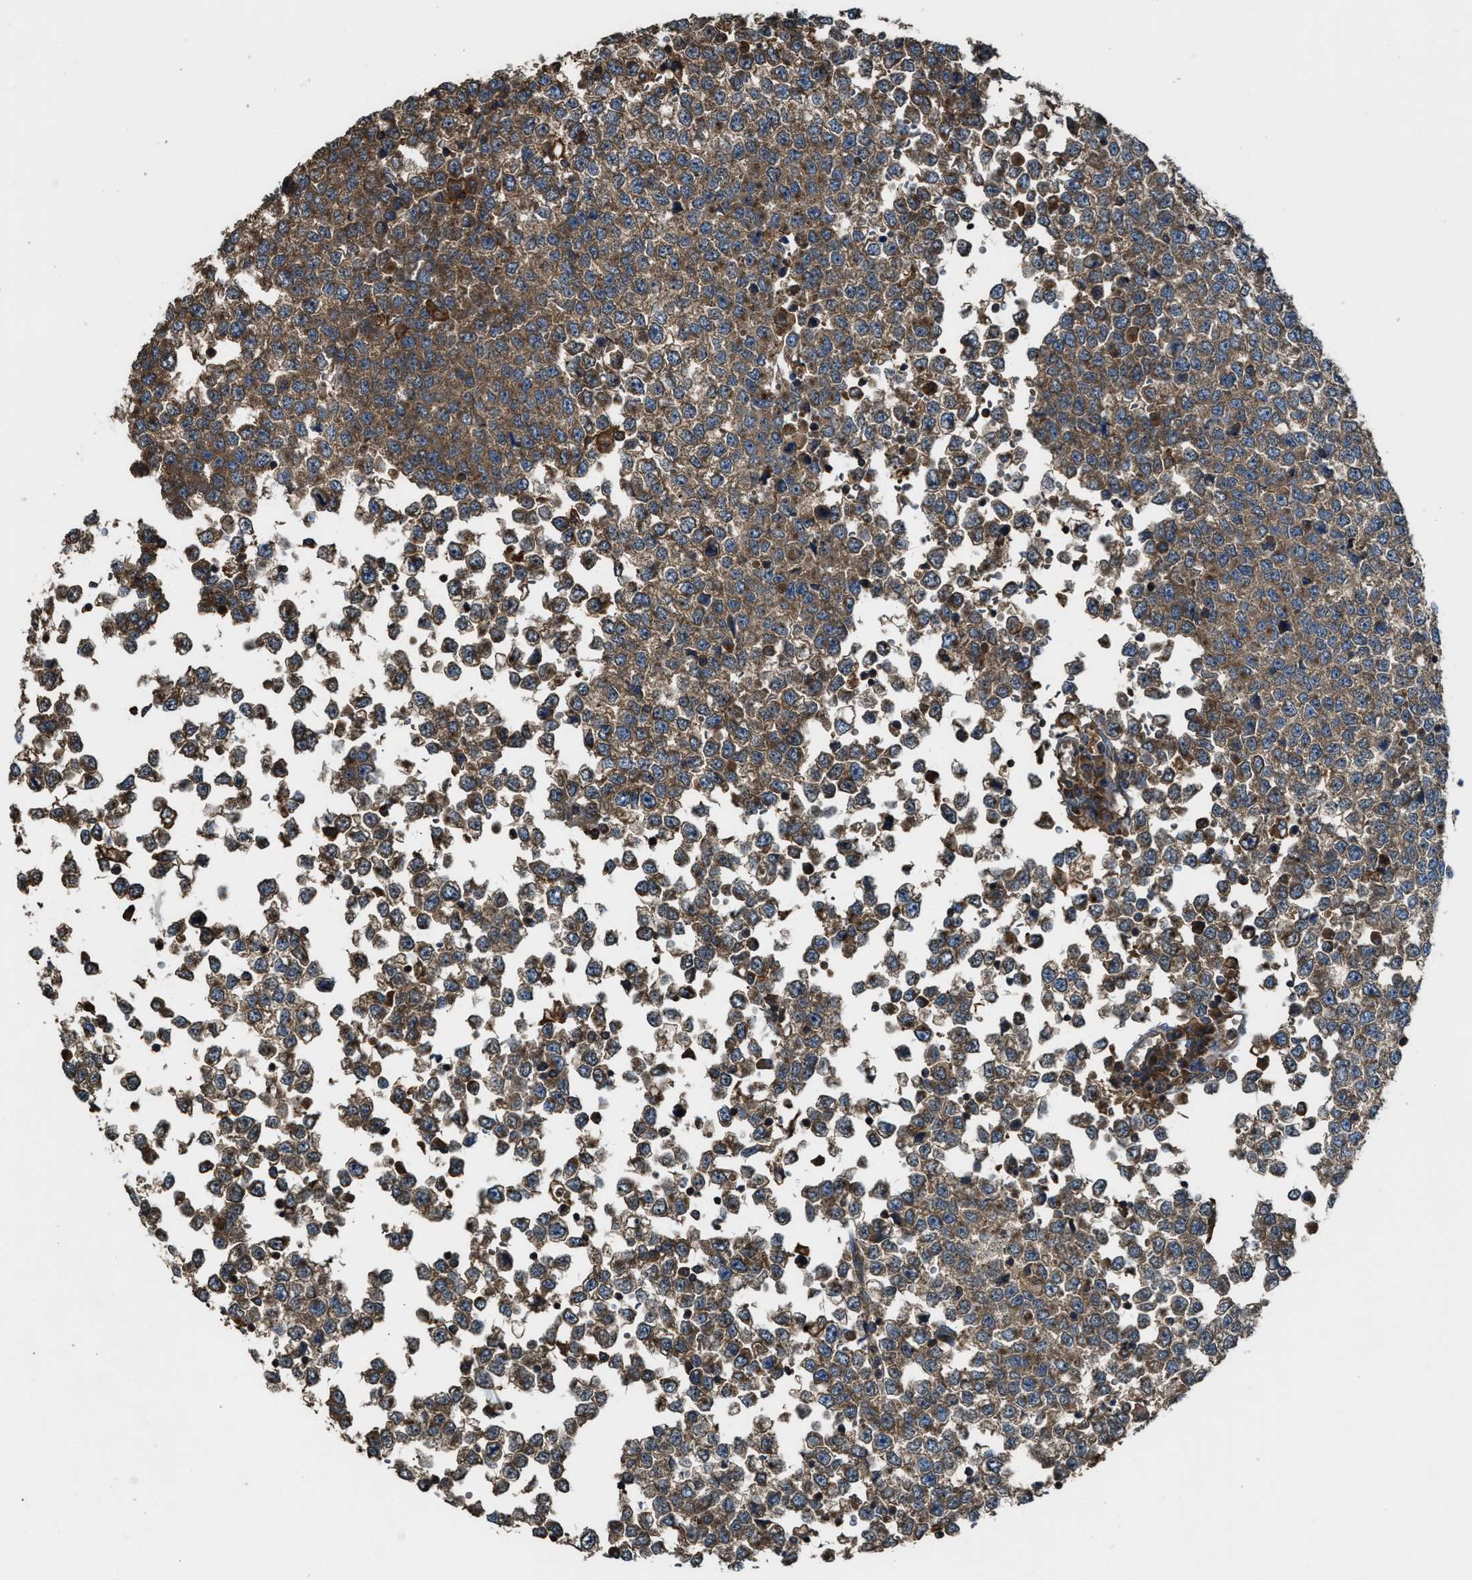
{"staining": {"intensity": "moderate", "quantity": ">75%", "location": "cytoplasmic/membranous"}, "tissue": "testis cancer", "cell_type": "Tumor cells", "image_type": "cancer", "snomed": [{"axis": "morphology", "description": "Seminoma, NOS"}, {"axis": "topography", "description": "Testis"}], "caption": "An image of human testis seminoma stained for a protein displays moderate cytoplasmic/membranous brown staining in tumor cells.", "gene": "MAP3K8", "patient": {"sex": "male", "age": 65}}